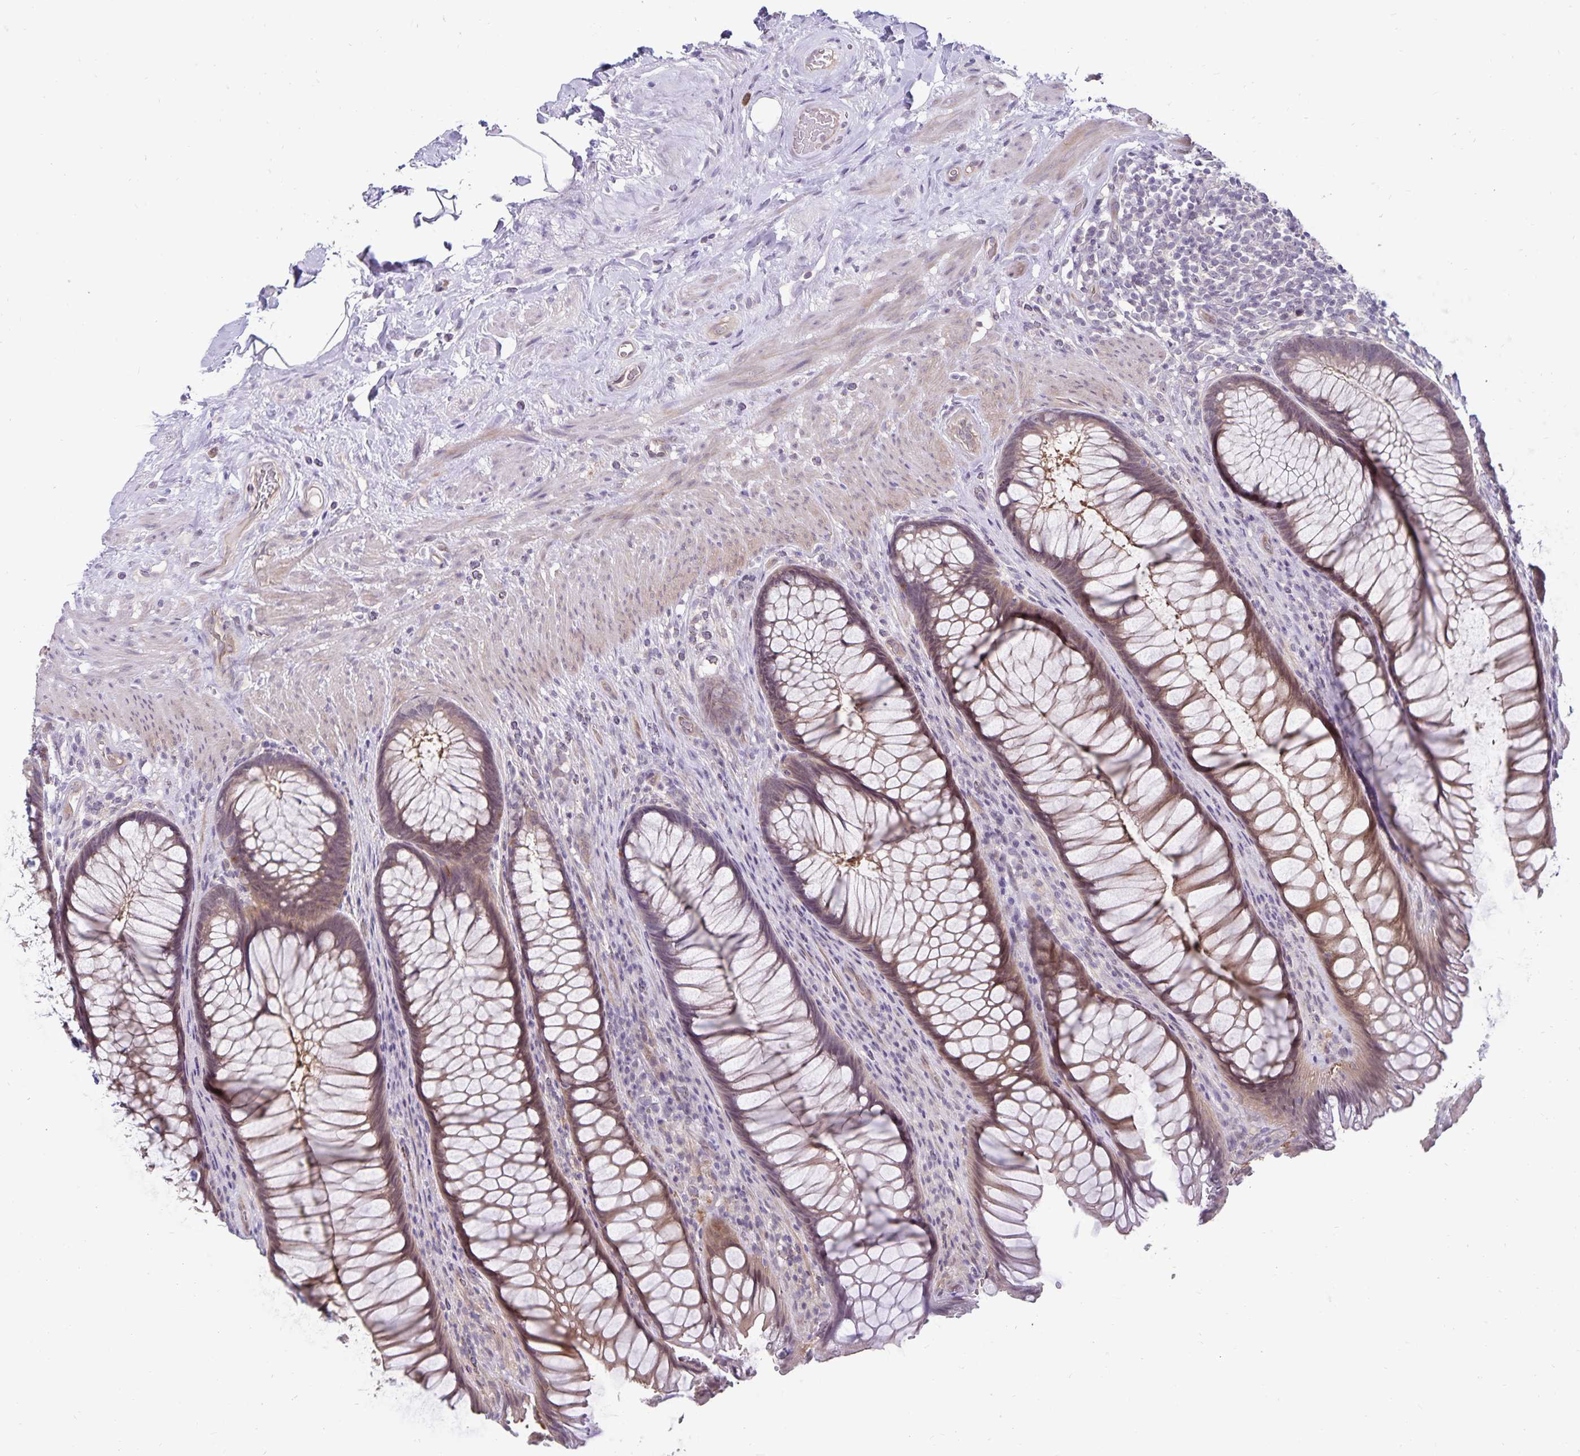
{"staining": {"intensity": "weak", "quantity": ">75%", "location": "cytoplasmic/membranous"}, "tissue": "rectum", "cell_type": "Glandular cells", "image_type": "normal", "snomed": [{"axis": "morphology", "description": "Normal tissue, NOS"}, {"axis": "topography", "description": "Smooth muscle"}, {"axis": "topography", "description": "Rectum"}], "caption": "This image demonstrates IHC staining of benign human rectum, with low weak cytoplasmic/membranous expression in about >75% of glandular cells.", "gene": "CDKN2B", "patient": {"sex": "male", "age": 53}}